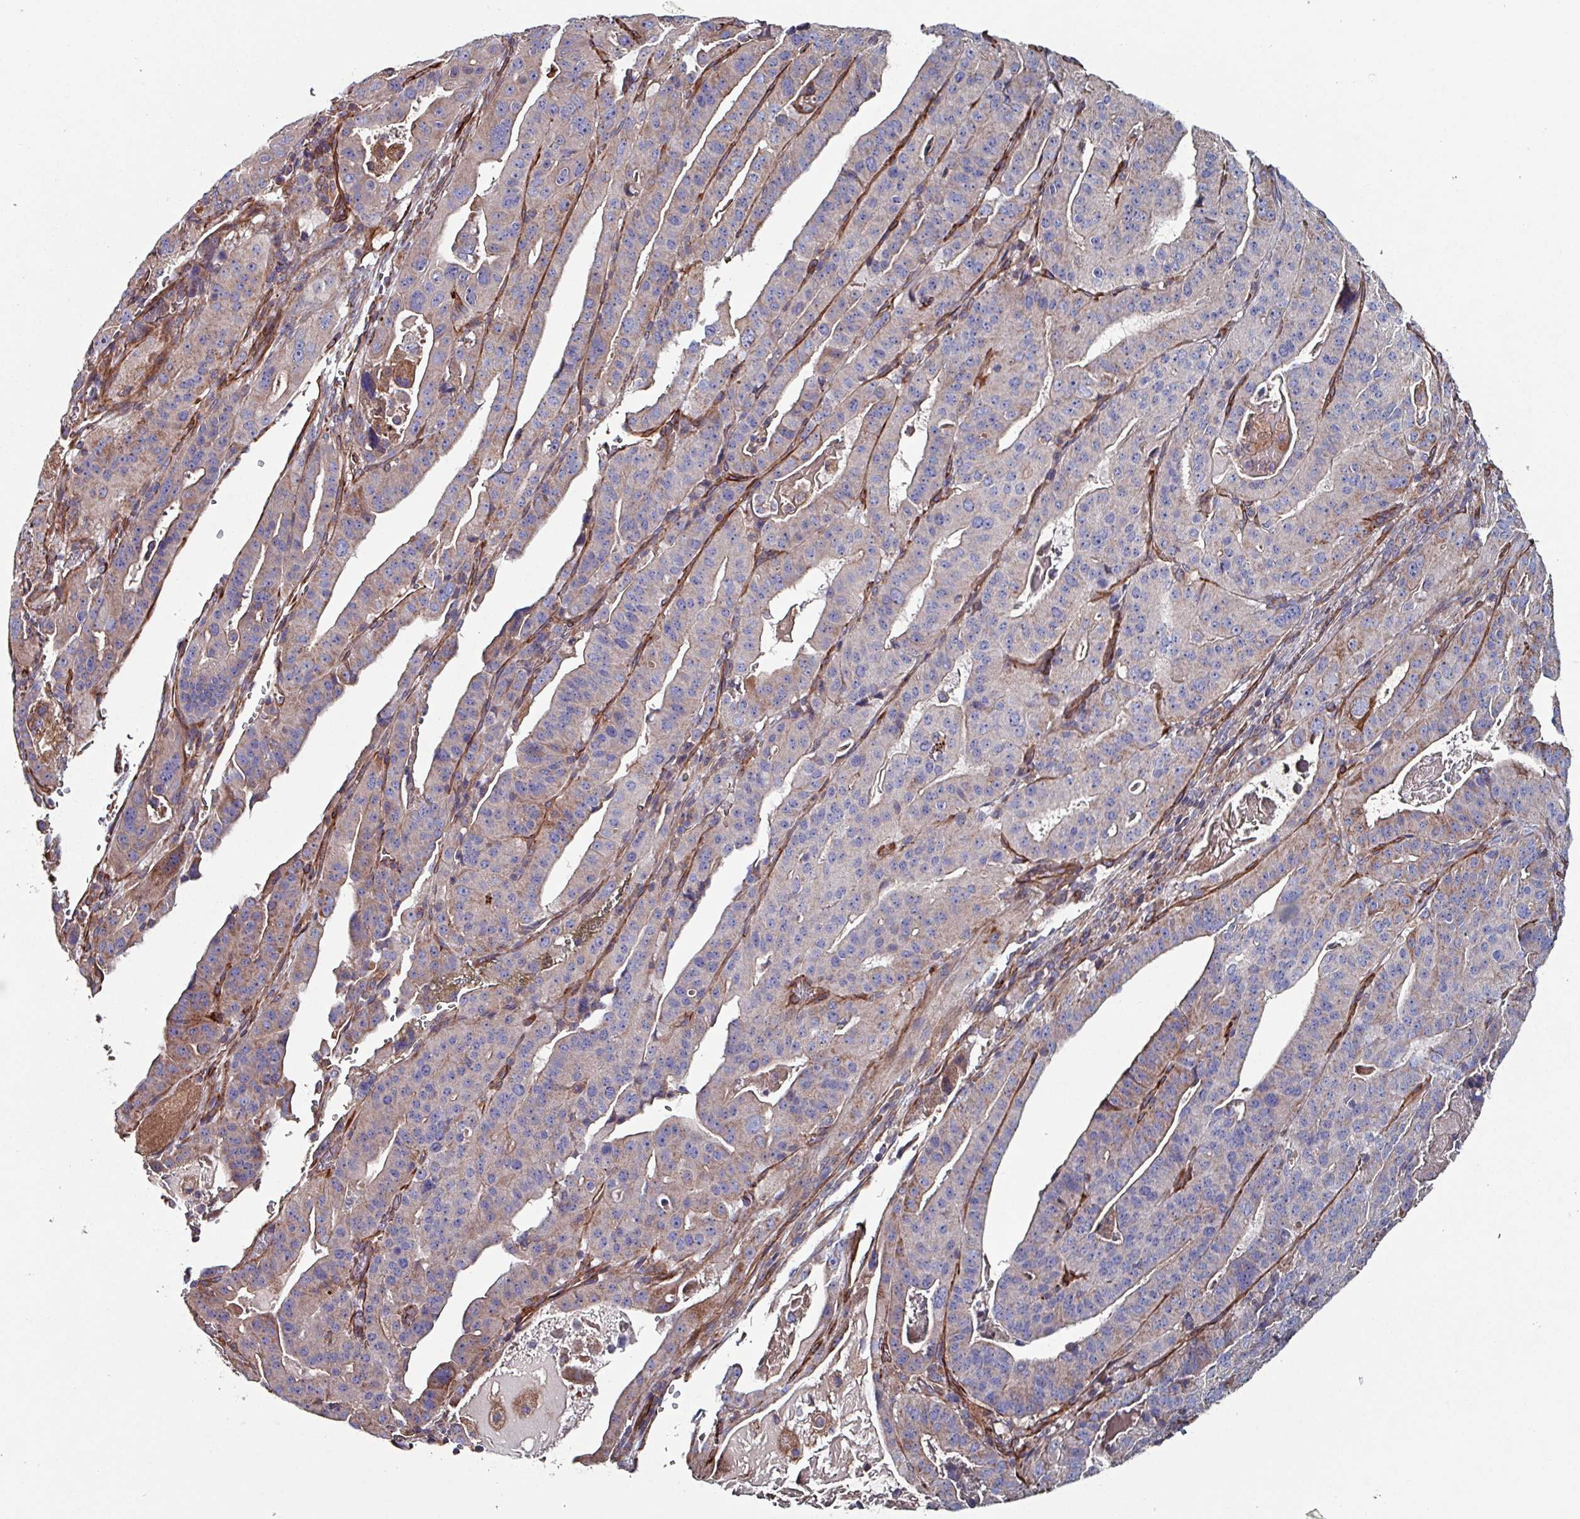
{"staining": {"intensity": "moderate", "quantity": "<25%", "location": "cytoplasmic/membranous"}, "tissue": "stomach cancer", "cell_type": "Tumor cells", "image_type": "cancer", "snomed": [{"axis": "morphology", "description": "Adenocarcinoma, NOS"}, {"axis": "topography", "description": "Stomach"}], "caption": "This is an image of immunohistochemistry staining of stomach adenocarcinoma, which shows moderate staining in the cytoplasmic/membranous of tumor cells.", "gene": "ANO10", "patient": {"sex": "male", "age": 48}}